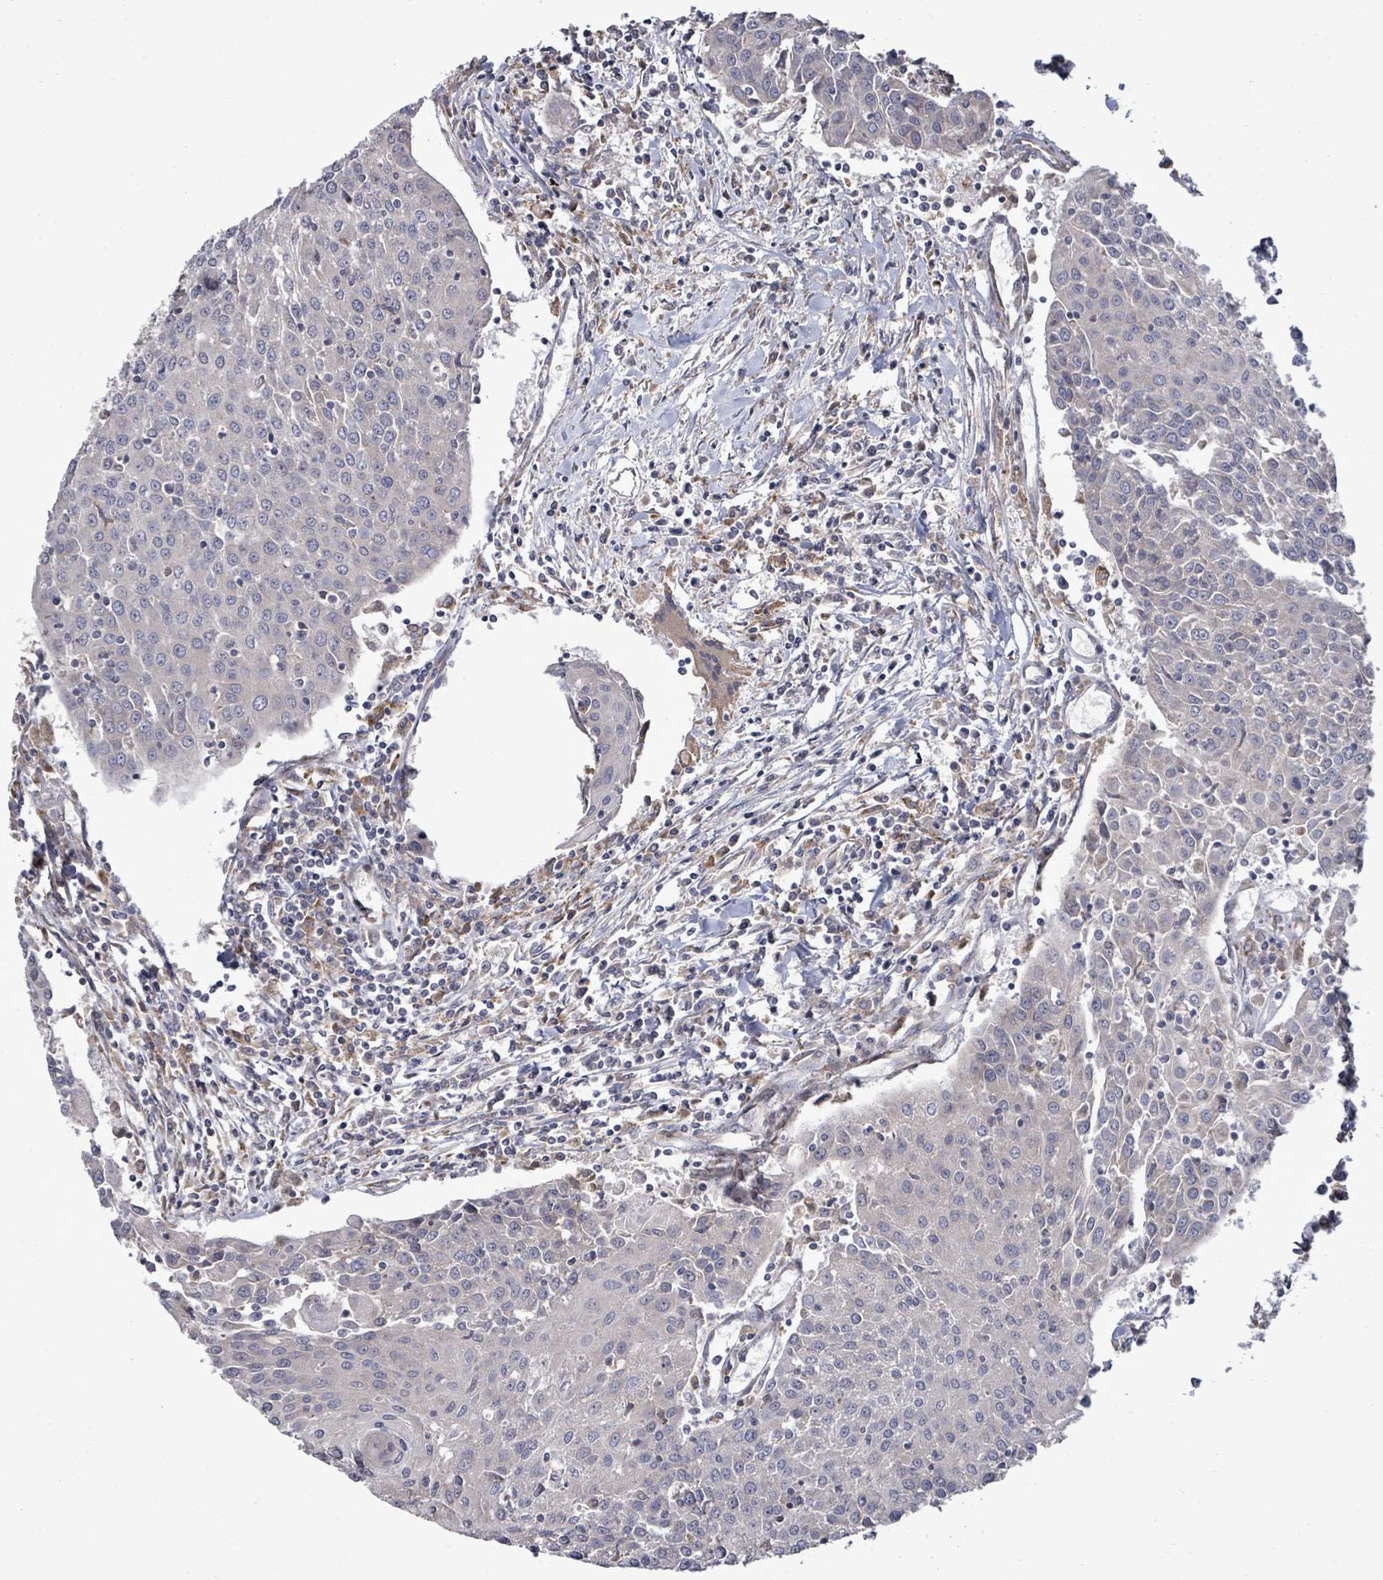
{"staining": {"intensity": "negative", "quantity": "none", "location": "none"}, "tissue": "urothelial cancer", "cell_type": "Tumor cells", "image_type": "cancer", "snomed": [{"axis": "morphology", "description": "Urothelial carcinoma, High grade"}, {"axis": "topography", "description": "Urinary bladder"}], "caption": "The micrograph displays no staining of tumor cells in urothelial carcinoma (high-grade).", "gene": "POMGNT2", "patient": {"sex": "female", "age": 85}}